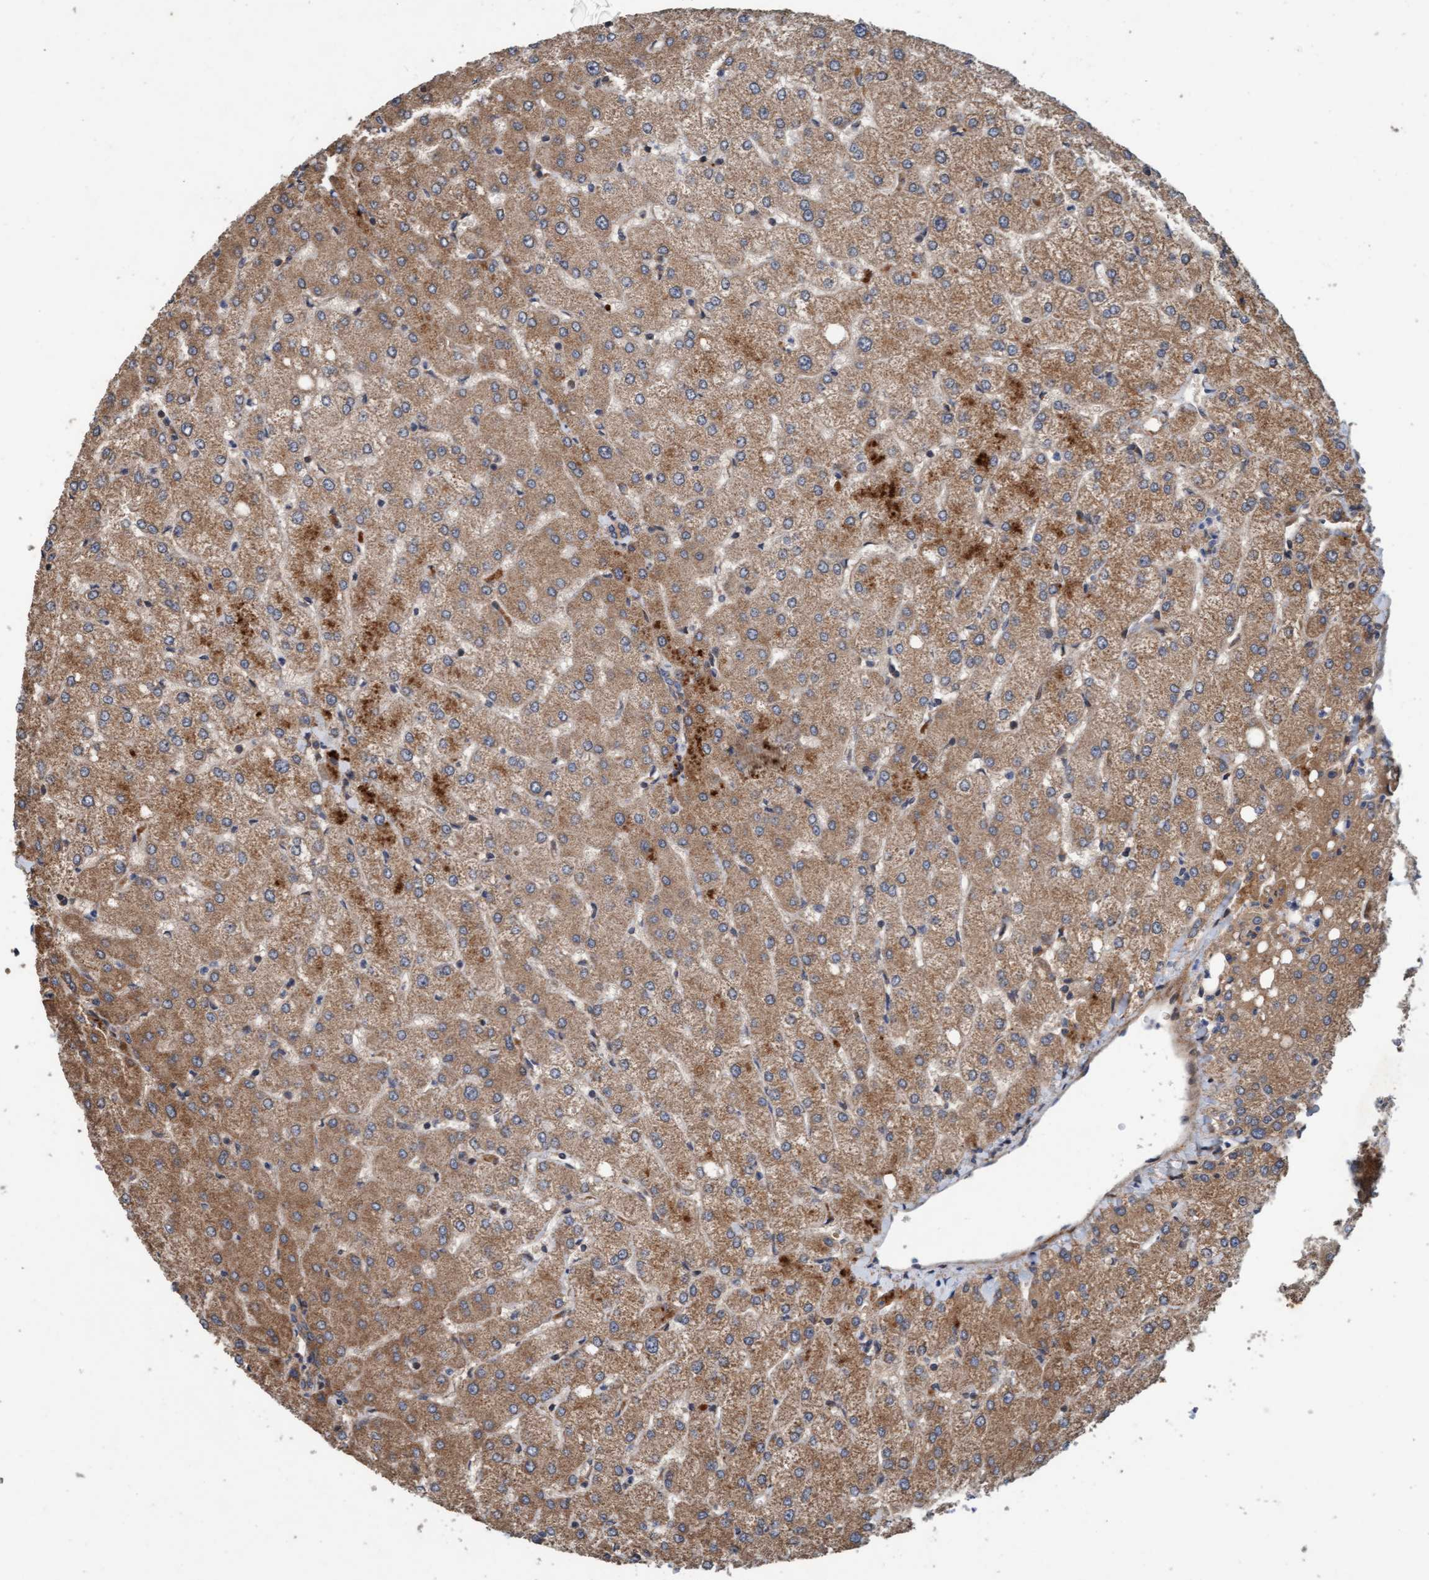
{"staining": {"intensity": "weak", "quantity": ">75%", "location": "cytoplasmic/membranous"}, "tissue": "liver", "cell_type": "Cholangiocytes", "image_type": "normal", "snomed": [{"axis": "morphology", "description": "Normal tissue, NOS"}, {"axis": "topography", "description": "Liver"}], "caption": "Protein staining of unremarkable liver exhibits weak cytoplasmic/membranous staining in about >75% of cholangiocytes.", "gene": "MLXIP", "patient": {"sex": "female", "age": 54}}